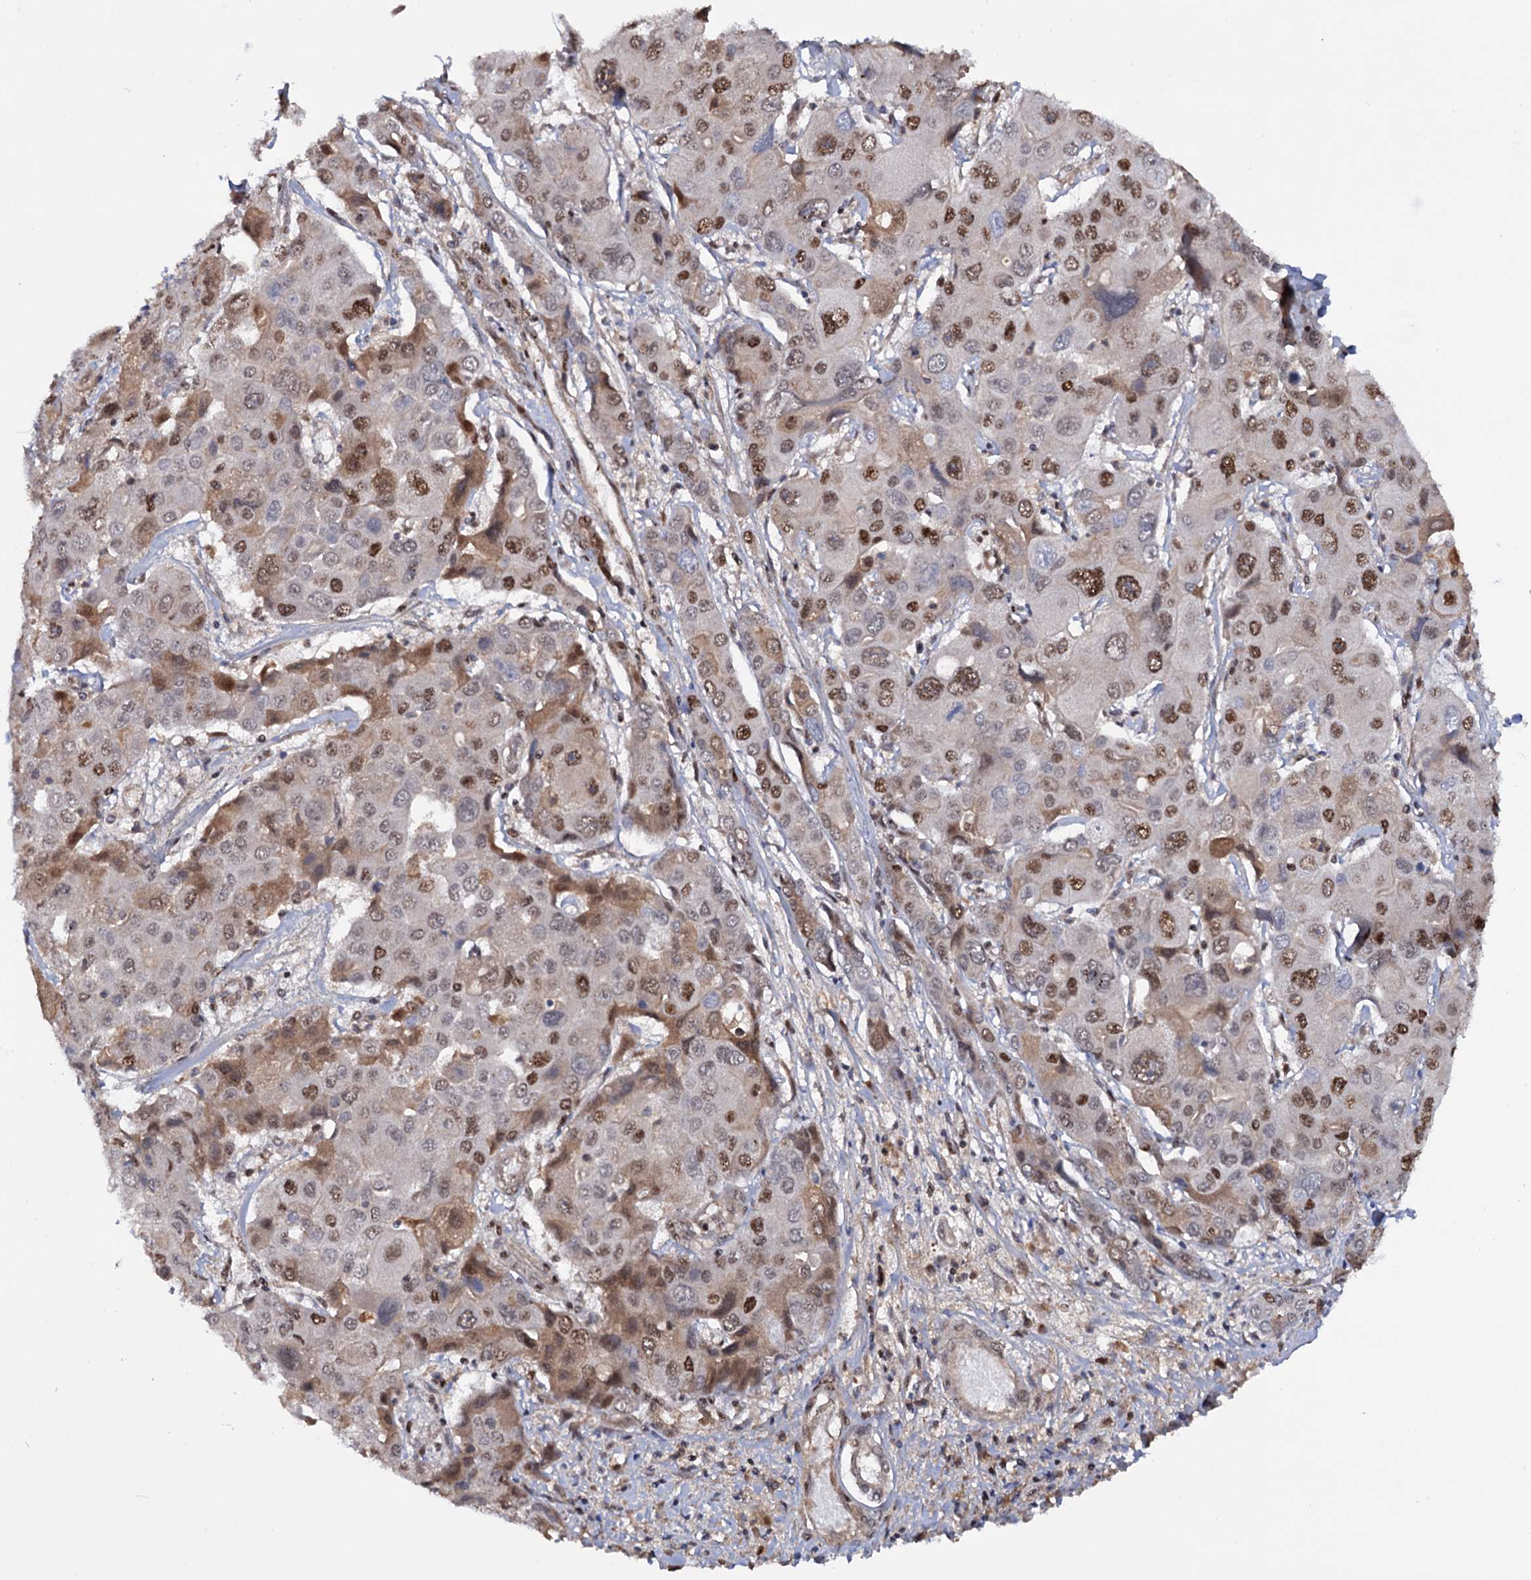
{"staining": {"intensity": "moderate", "quantity": "25%-75%", "location": "cytoplasmic/membranous,nuclear"}, "tissue": "liver cancer", "cell_type": "Tumor cells", "image_type": "cancer", "snomed": [{"axis": "morphology", "description": "Cholangiocarcinoma"}, {"axis": "topography", "description": "Liver"}], "caption": "Immunohistochemical staining of liver cancer demonstrates moderate cytoplasmic/membranous and nuclear protein staining in approximately 25%-75% of tumor cells.", "gene": "TBC1D12", "patient": {"sex": "male", "age": 67}}